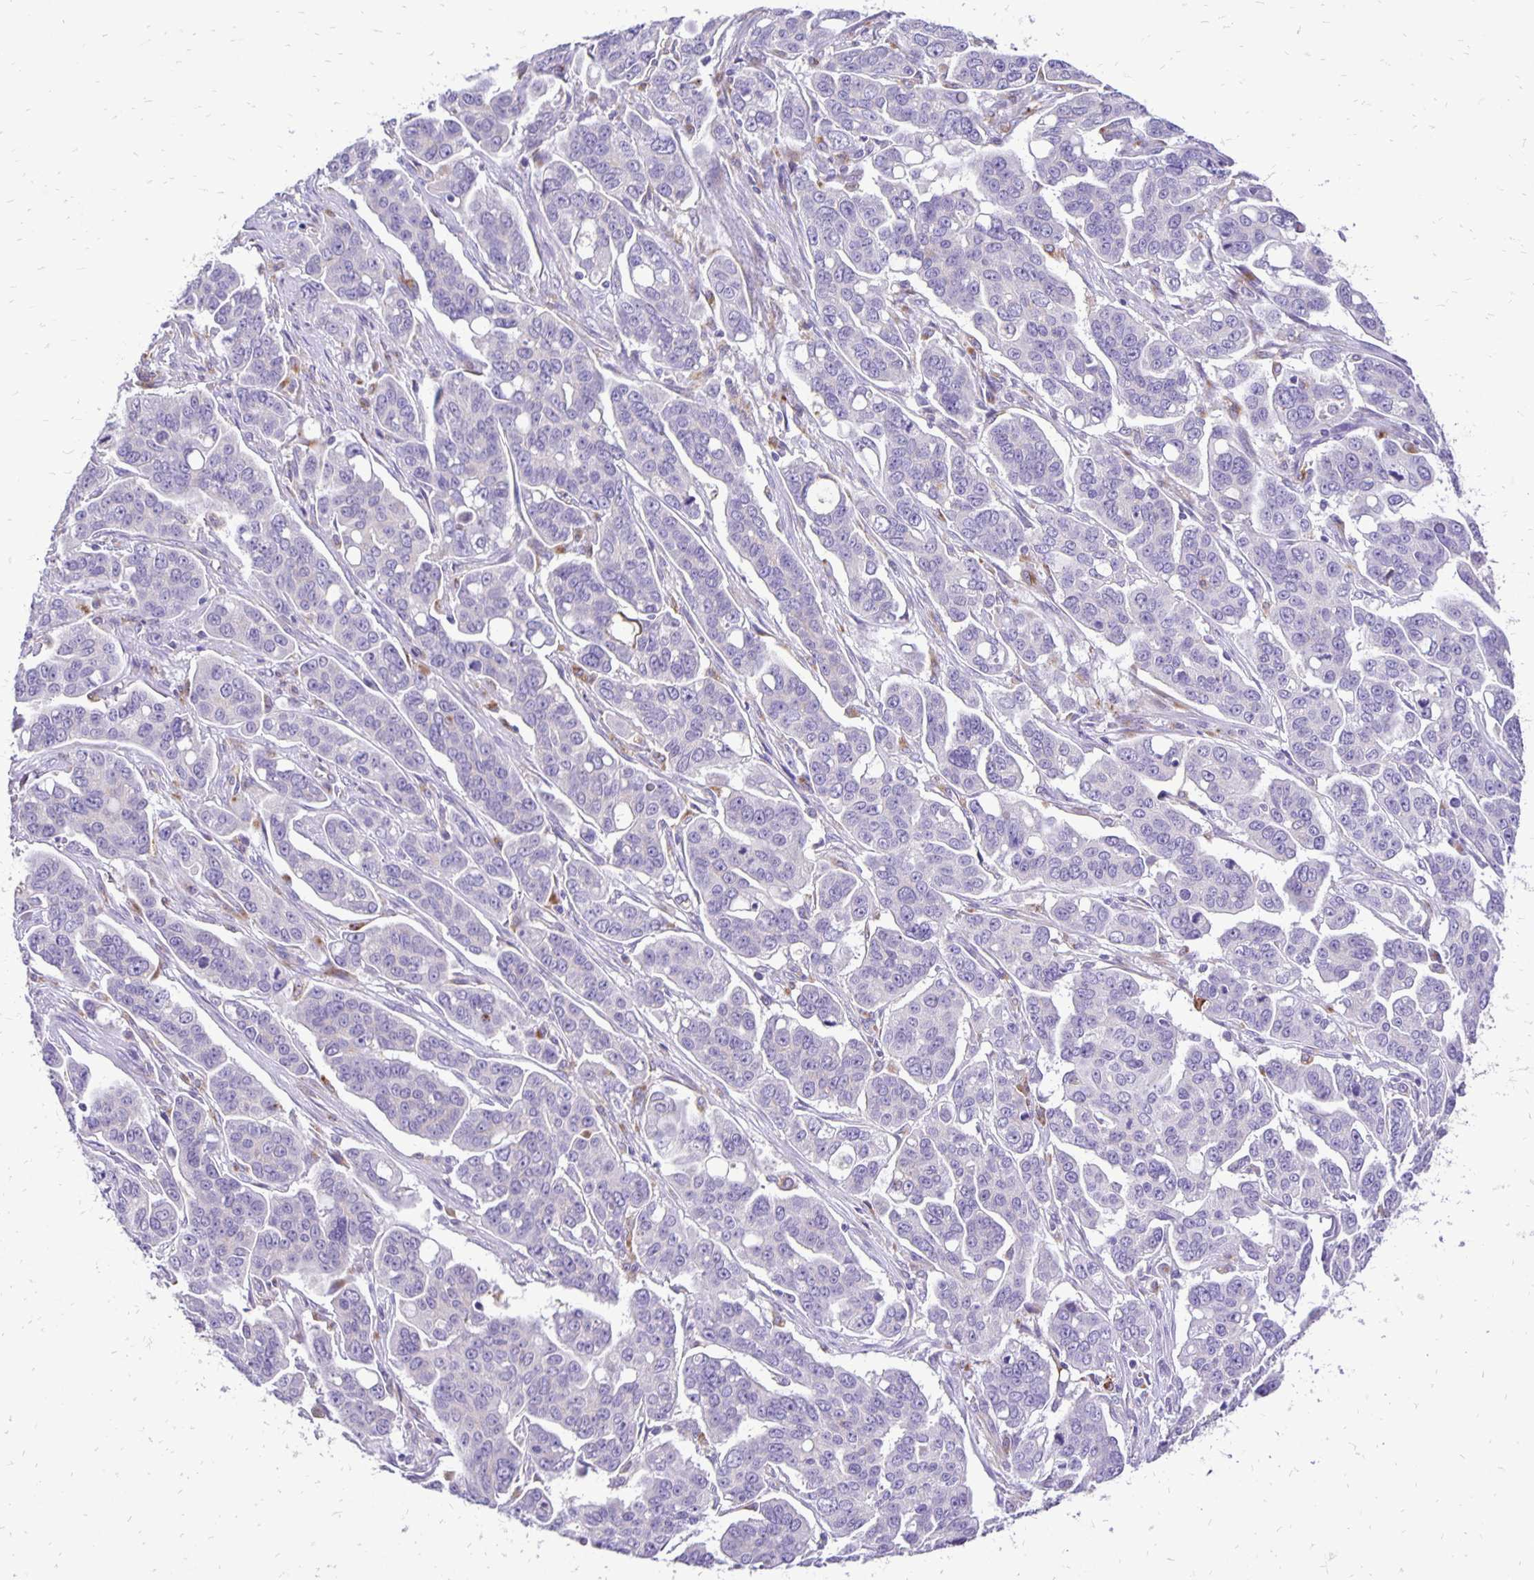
{"staining": {"intensity": "negative", "quantity": "none", "location": "none"}, "tissue": "ovarian cancer", "cell_type": "Tumor cells", "image_type": "cancer", "snomed": [{"axis": "morphology", "description": "Carcinoma, endometroid"}, {"axis": "topography", "description": "Ovary"}], "caption": "A photomicrograph of ovarian cancer (endometroid carcinoma) stained for a protein exhibits no brown staining in tumor cells.", "gene": "EIF5A", "patient": {"sex": "female", "age": 78}}